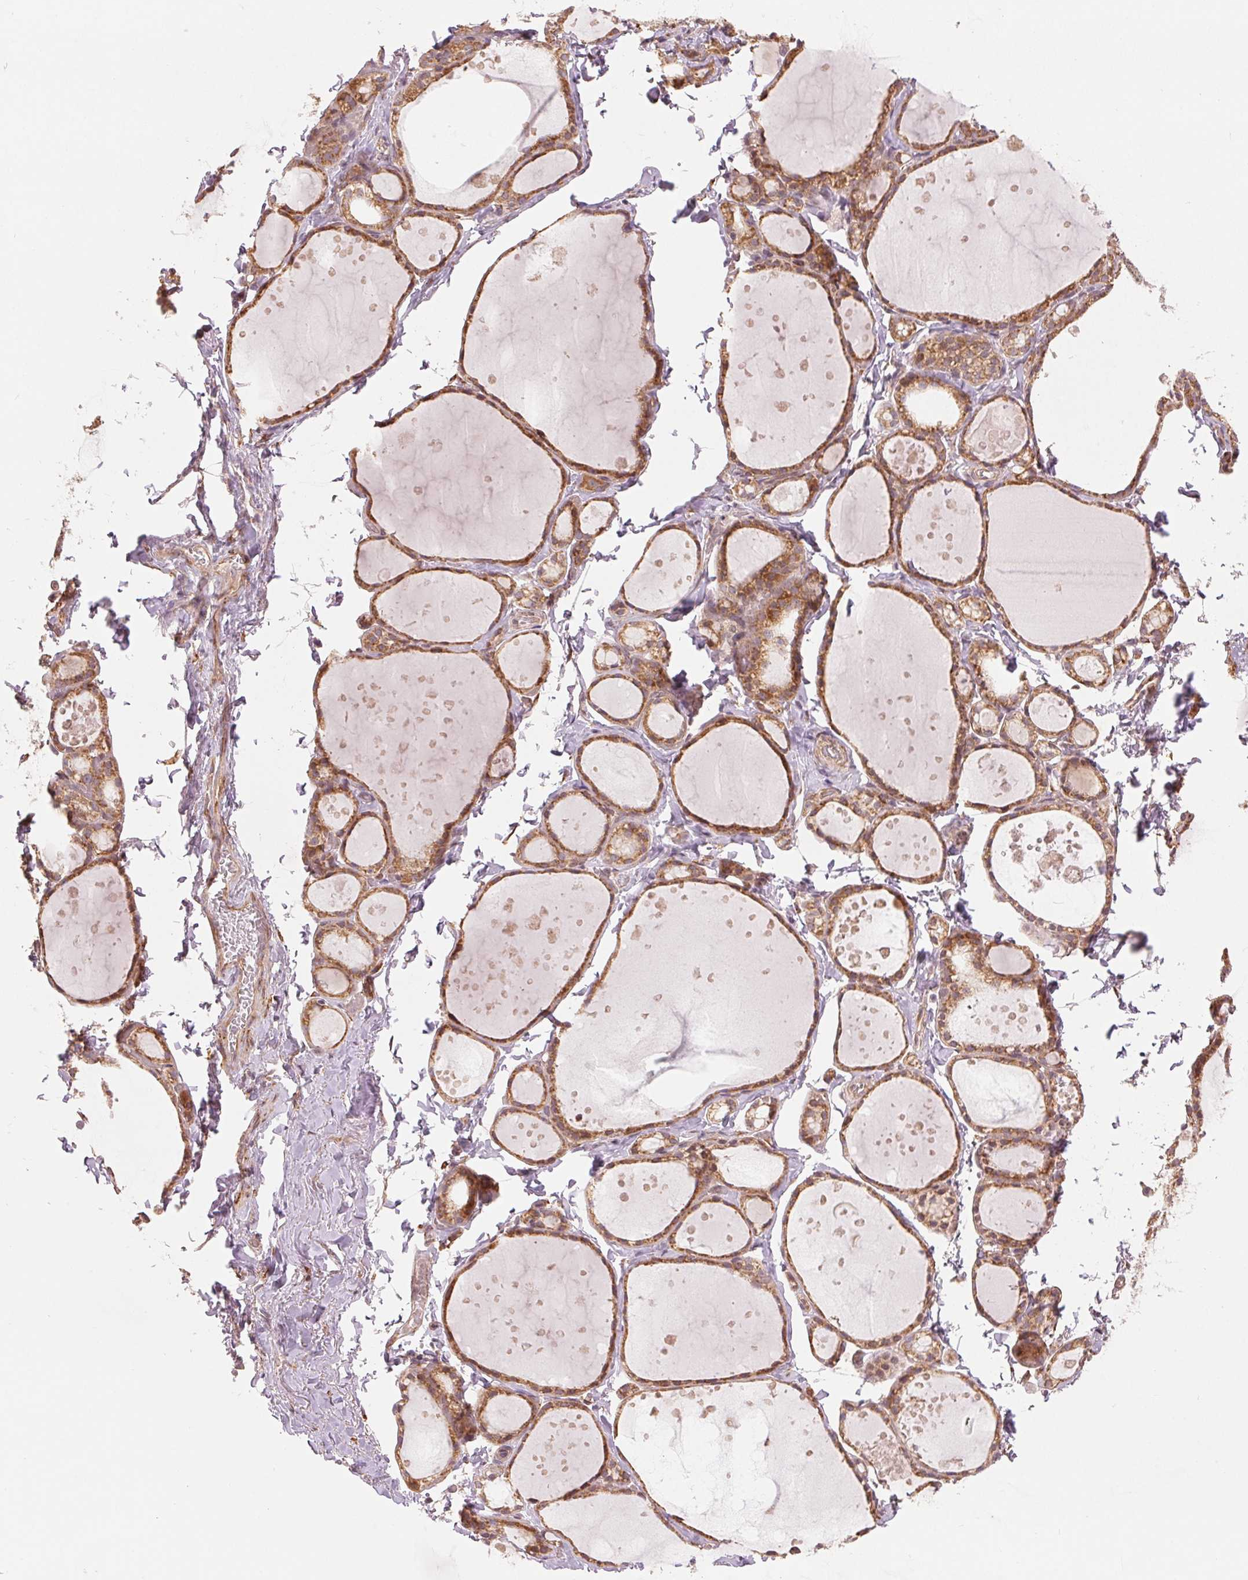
{"staining": {"intensity": "moderate", "quantity": ">75%", "location": "cytoplasmic/membranous"}, "tissue": "thyroid gland", "cell_type": "Glandular cells", "image_type": "normal", "snomed": [{"axis": "morphology", "description": "Normal tissue, NOS"}, {"axis": "topography", "description": "Thyroid gland"}], "caption": "An immunohistochemistry photomicrograph of normal tissue is shown. Protein staining in brown shows moderate cytoplasmic/membranous positivity in thyroid gland within glandular cells.", "gene": "SLC20A1", "patient": {"sex": "male", "age": 68}}